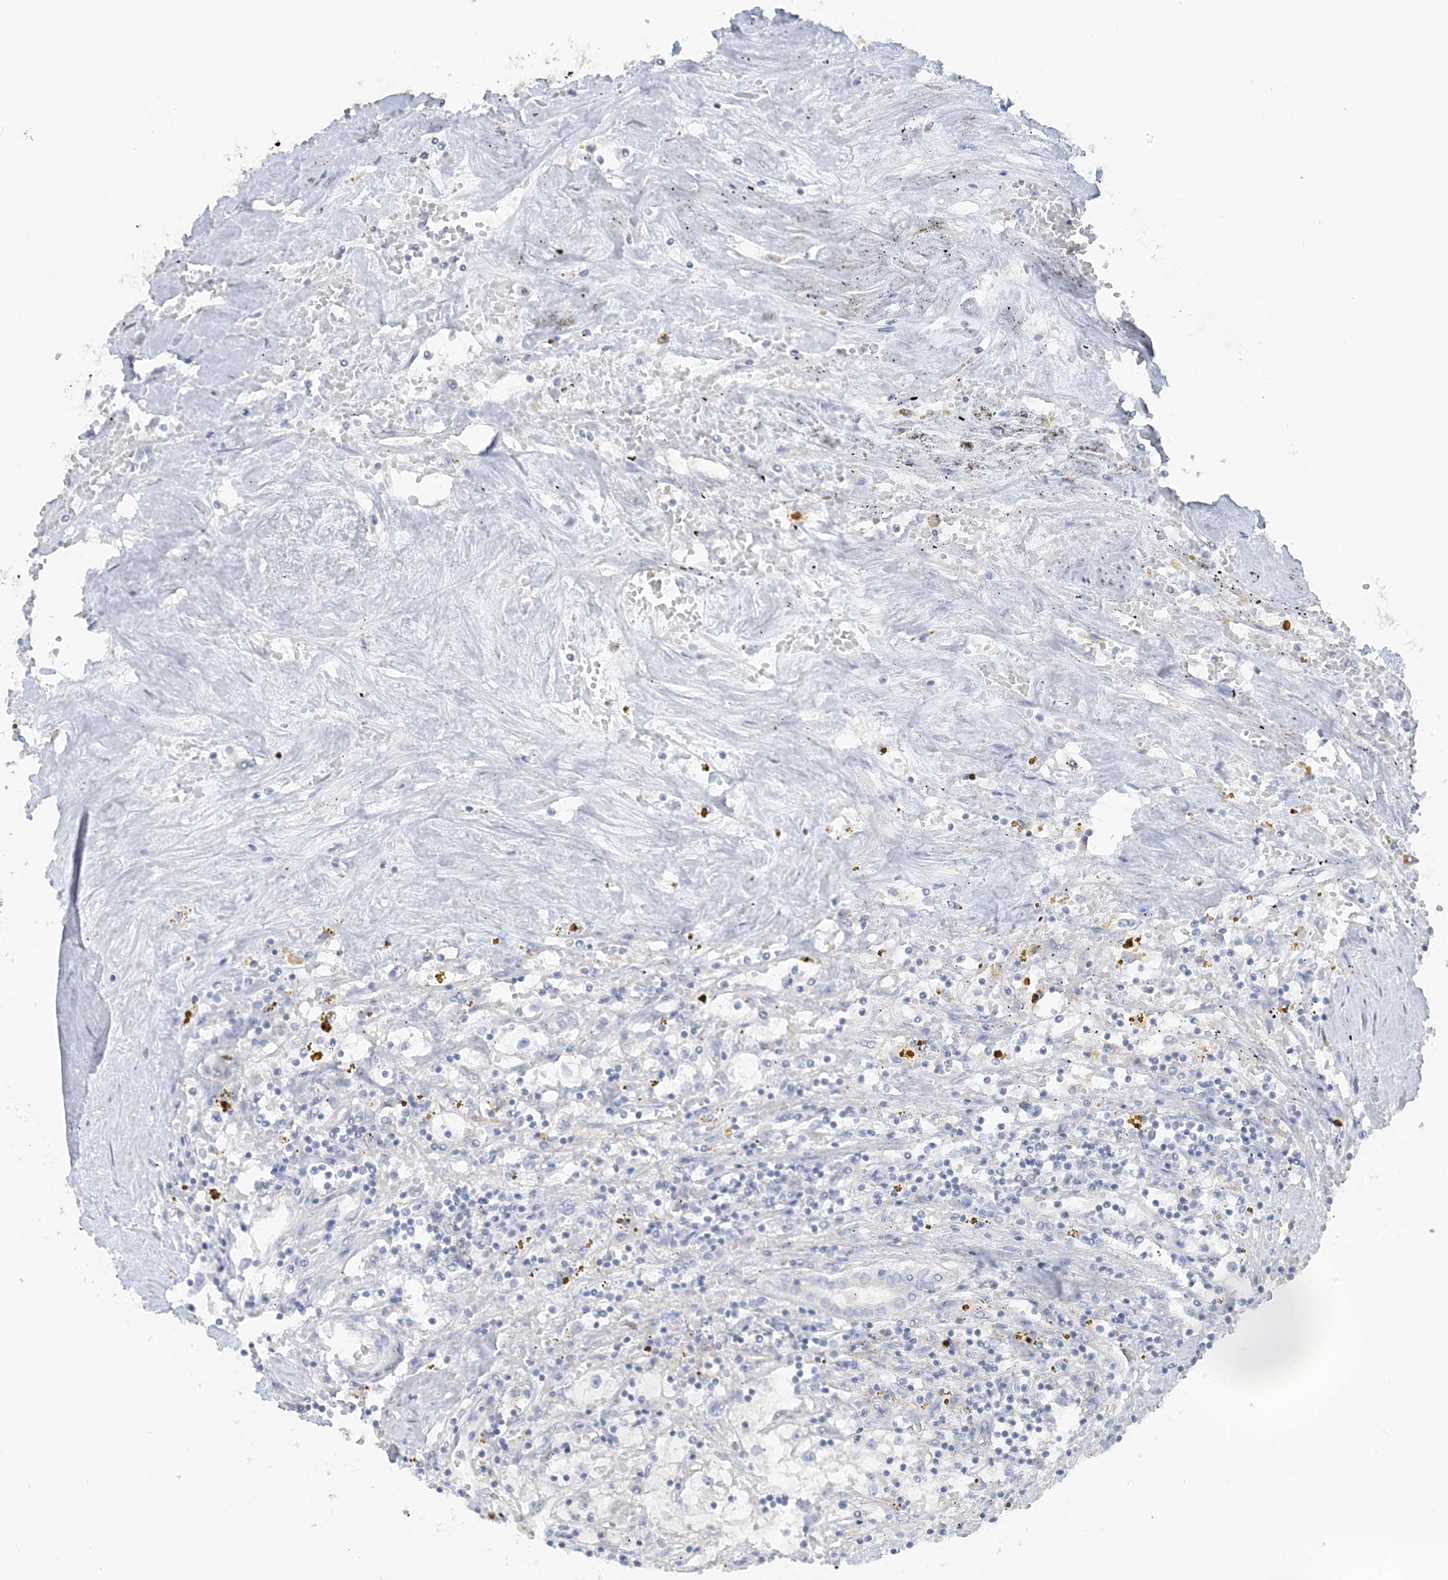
{"staining": {"intensity": "negative", "quantity": "none", "location": "none"}, "tissue": "renal cancer", "cell_type": "Tumor cells", "image_type": "cancer", "snomed": [{"axis": "morphology", "description": "Adenocarcinoma, NOS"}, {"axis": "topography", "description": "Kidney"}], "caption": "This is a micrograph of immunohistochemistry (IHC) staining of renal cancer, which shows no positivity in tumor cells.", "gene": "TBC1D5", "patient": {"sex": "male", "age": 56}}